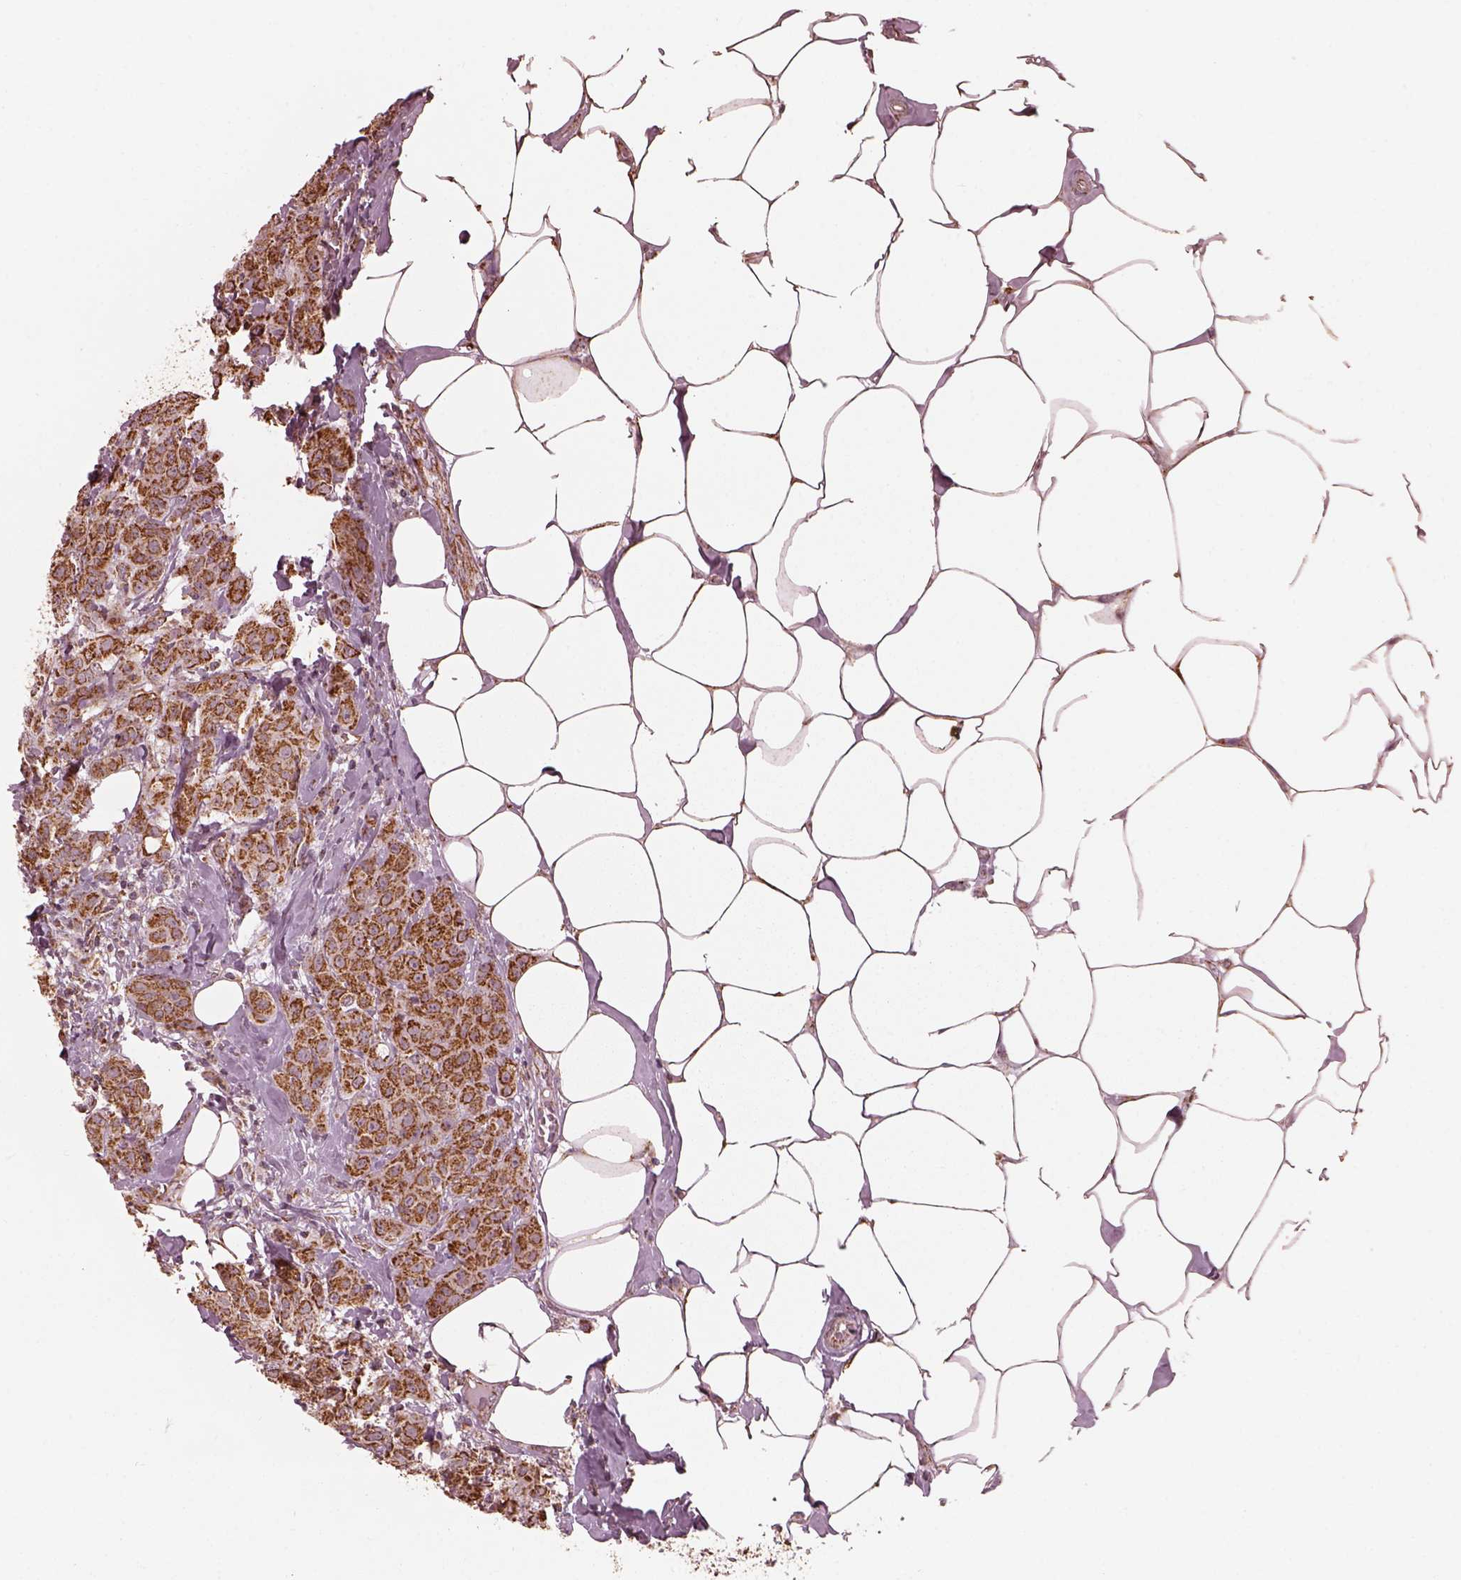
{"staining": {"intensity": "strong", "quantity": ">75%", "location": "cytoplasmic/membranous"}, "tissue": "breast cancer", "cell_type": "Tumor cells", "image_type": "cancer", "snomed": [{"axis": "morphology", "description": "Normal tissue, NOS"}, {"axis": "morphology", "description": "Duct carcinoma"}, {"axis": "topography", "description": "Breast"}], "caption": "High-magnification brightfield microscopy of breast cancer stained with DAB (3,3'-diaminobenzidine) (brown) and counterstained with hematoxylin (blue). tumor cells exhibit strong cytoplasmic/membranous positivity is present in approximately>75% of cells.", "gene": "NDUFB10", "patient": {"sex": "female", "age": 43}}